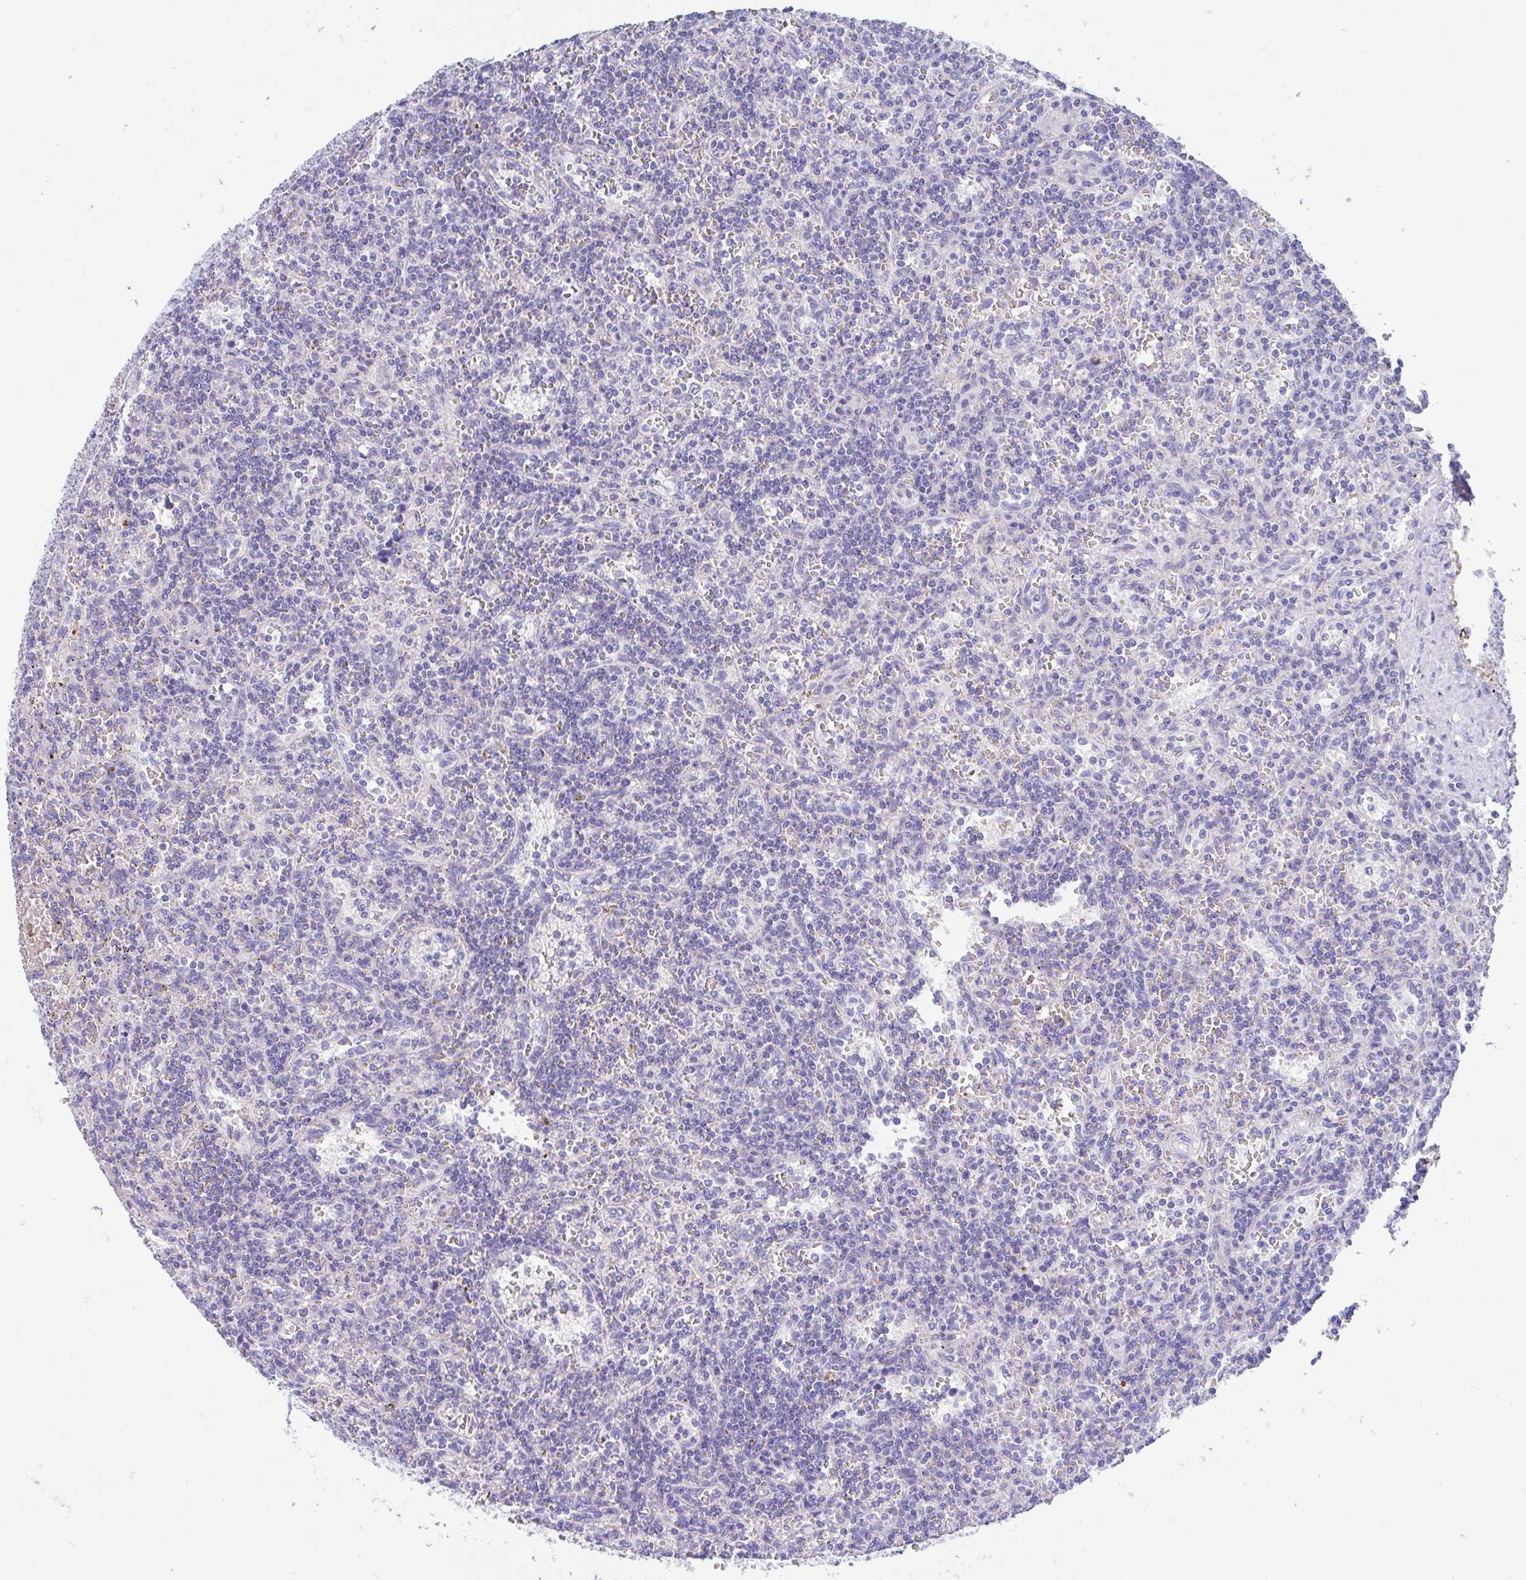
{"staining": {"intensity": "negative", "quantity": "none", "location": "none"}, "tissue": "lymphoma", "cell_type": "Tumor cells", "image_type": "cancer", "snomed": [{"axis": "morphology", "description": "Malignant lymphoma, non-Hodgkin's type, Low grade"}, {"axis": "topography", "description": "Spleen"}], "caption": "This is an immunohistochemistry image of human lymphoma. There is no staining in tumor cells.", "gene": "CCSAP", "patient": {"sex": "male", "age": 73}}